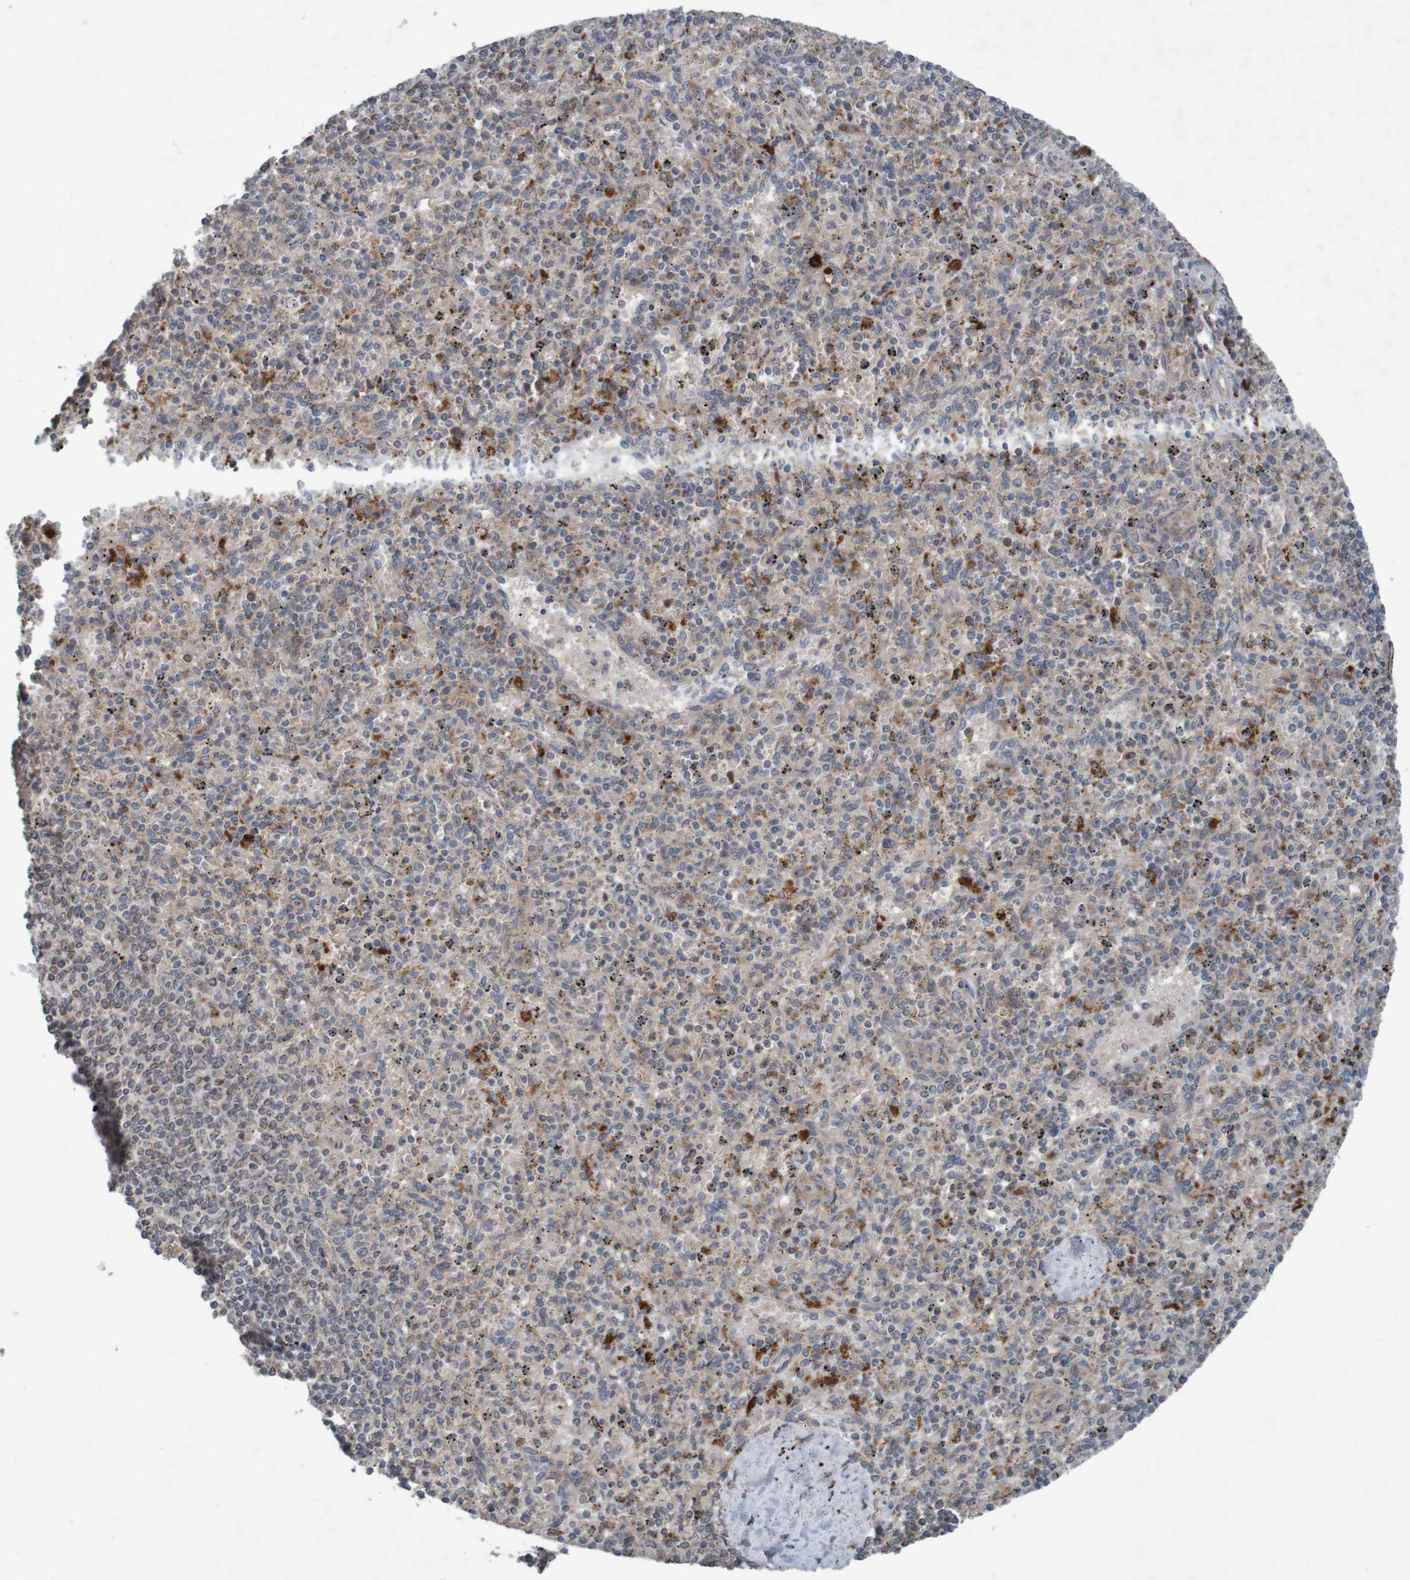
{"staining": {"intensity": "moderate", "quantity": "<25%", "location": "cytoplasmic/membranous"}, "tissue": "spleen", "cell_type": "Cells in red pulp", "image_type": "normal", "snomed": [{"axis": "morphology", "description": "Normal tissue, NOS"}, {"axis": "topography", "description": "Spleen"}], "caption": "Spleen stained for a protein (brown) displays moderate cytoplasmic/membranous positive staining in approximately <25% of cells in red pulp.", "gene": "B3GAT2", "patient": {"sex": "male", "age": 72}}